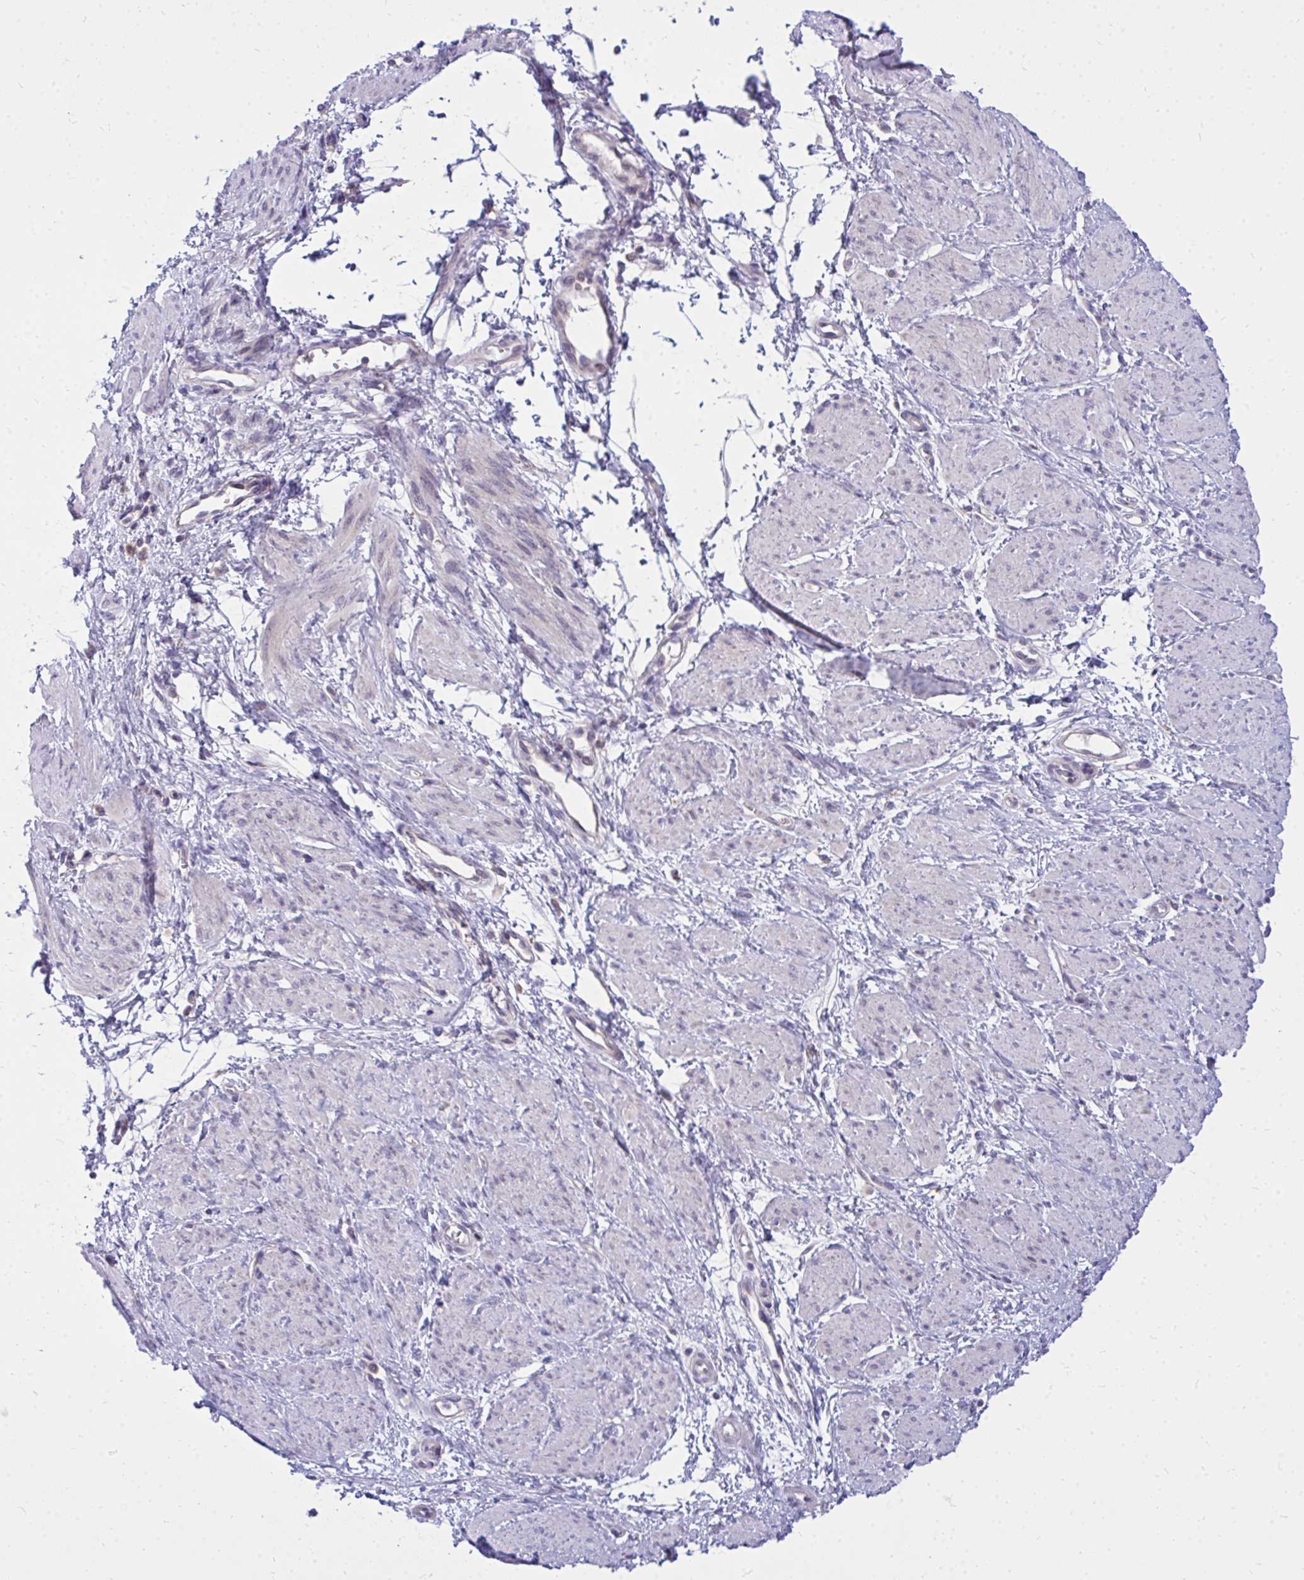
{"staining": {"intensity": "negative", "quantity": "none", "location": "none"}, "tissue": "smooth muscle", "cell_type": "Smooth muscle cells", "image_type": "normal", "snomed": [{"axis": "morphology", "description": "Normal tissue, NOS"}, {"axis": "topography", "description": "Smooth muscle"}, {"axis": "topography", "description": "Uterus"}], "caption": "An image of human smooth muscle is negative for staining in smooth muscle cells.", "gene": "ZSCAN25", "patient": {"sex": "female", "age": 39}}